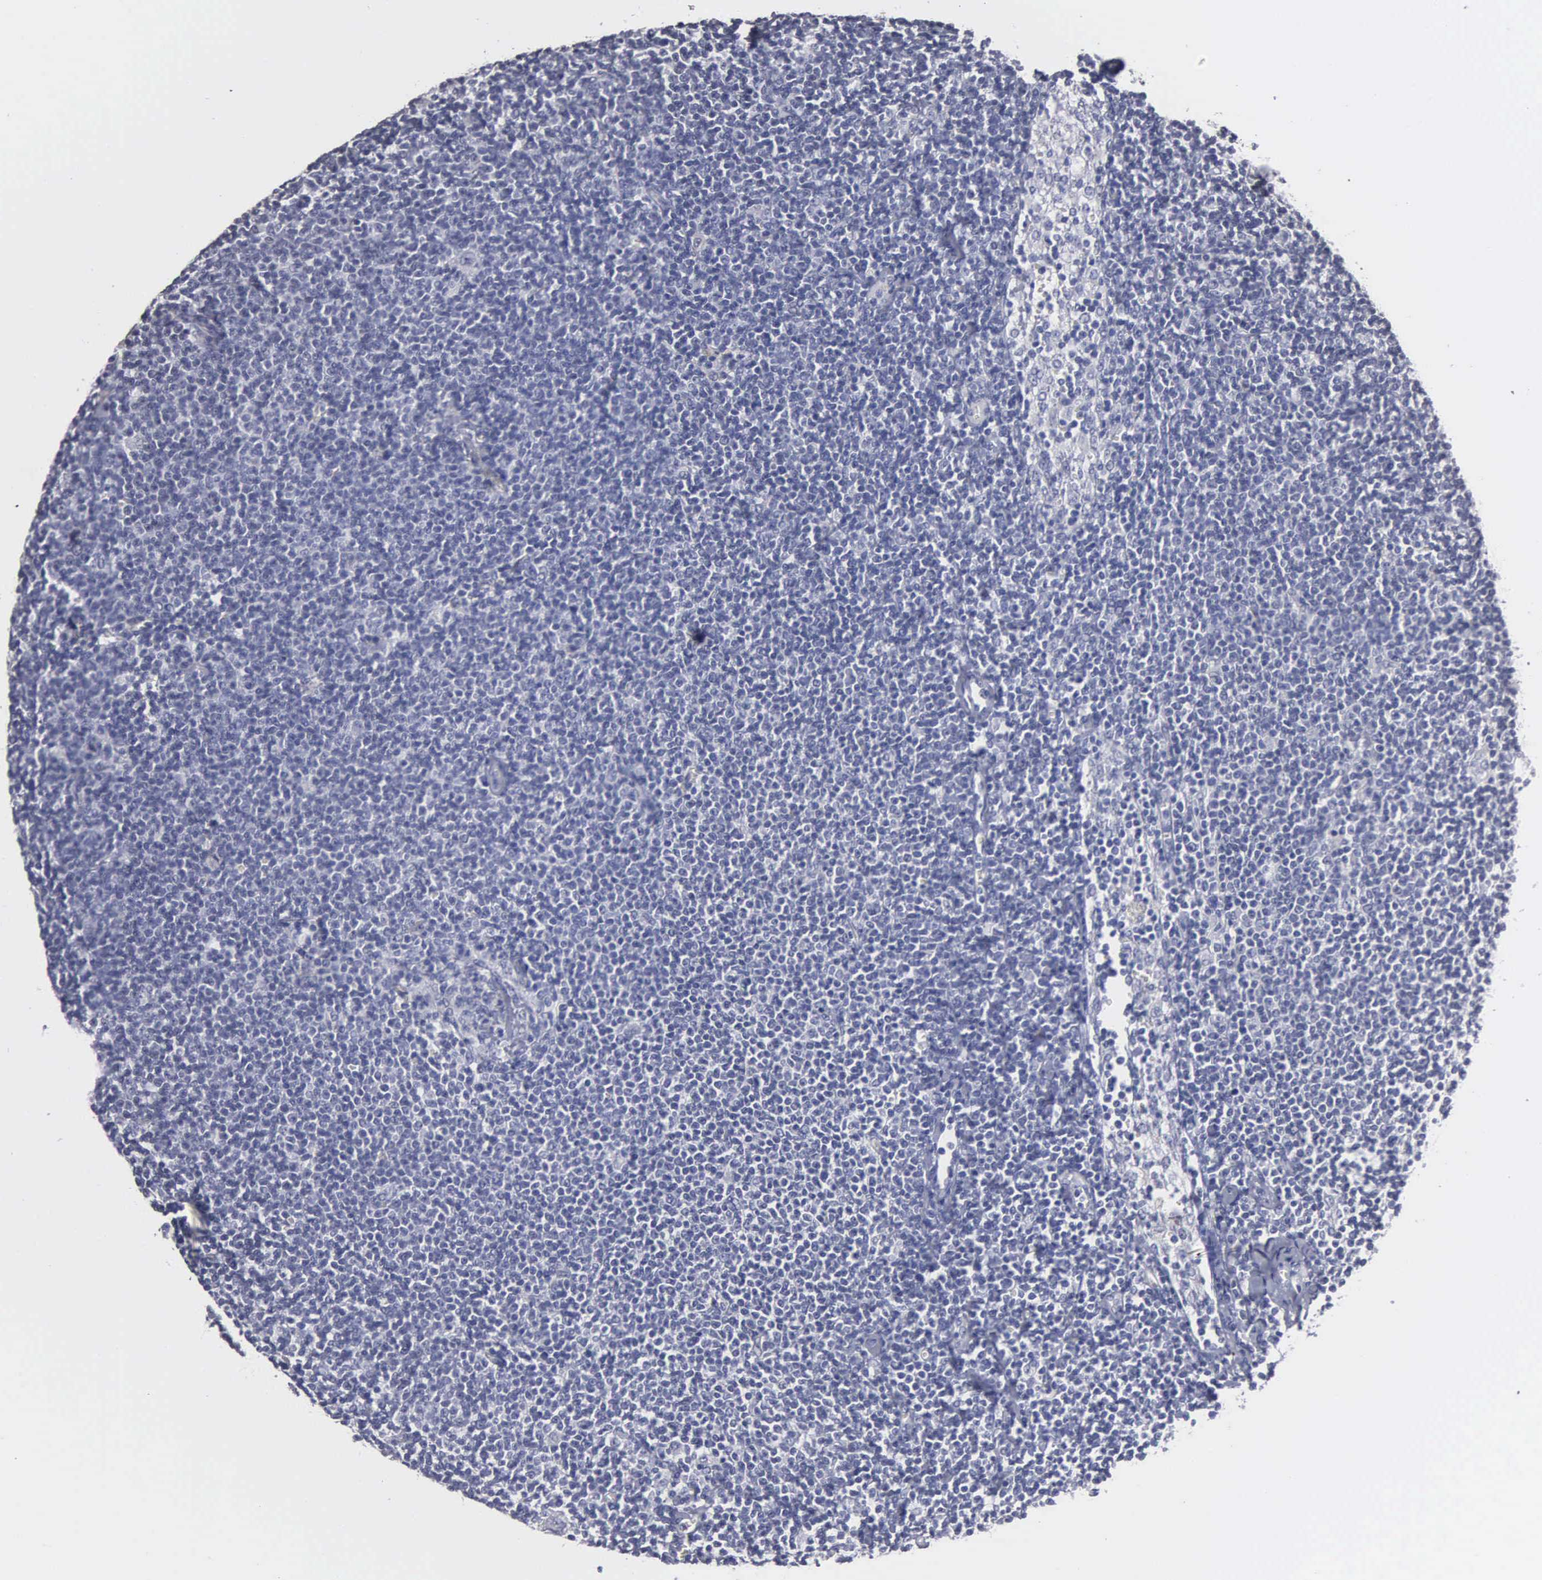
{"staining": {"intensity": "negative", "quantity": "none", "location": "none"}, "tissue": "lymphoma", "cell_type": "Tumor cells", "image_type": "cancer", "snomed": [{"axis": "morphology", "description": "Malignant lymphoma, non-Hodgkin's type, Low grade"}, {"axis": "topography", "description": "Lymph node"}], "caption": "Human low-grade malignant lymphoma, non-Hodgkin's type stained for a protein using IHC shows no staining in tumor cells.", "gene": "UPB1", "patient": {"sex": "male", "age": 65}}